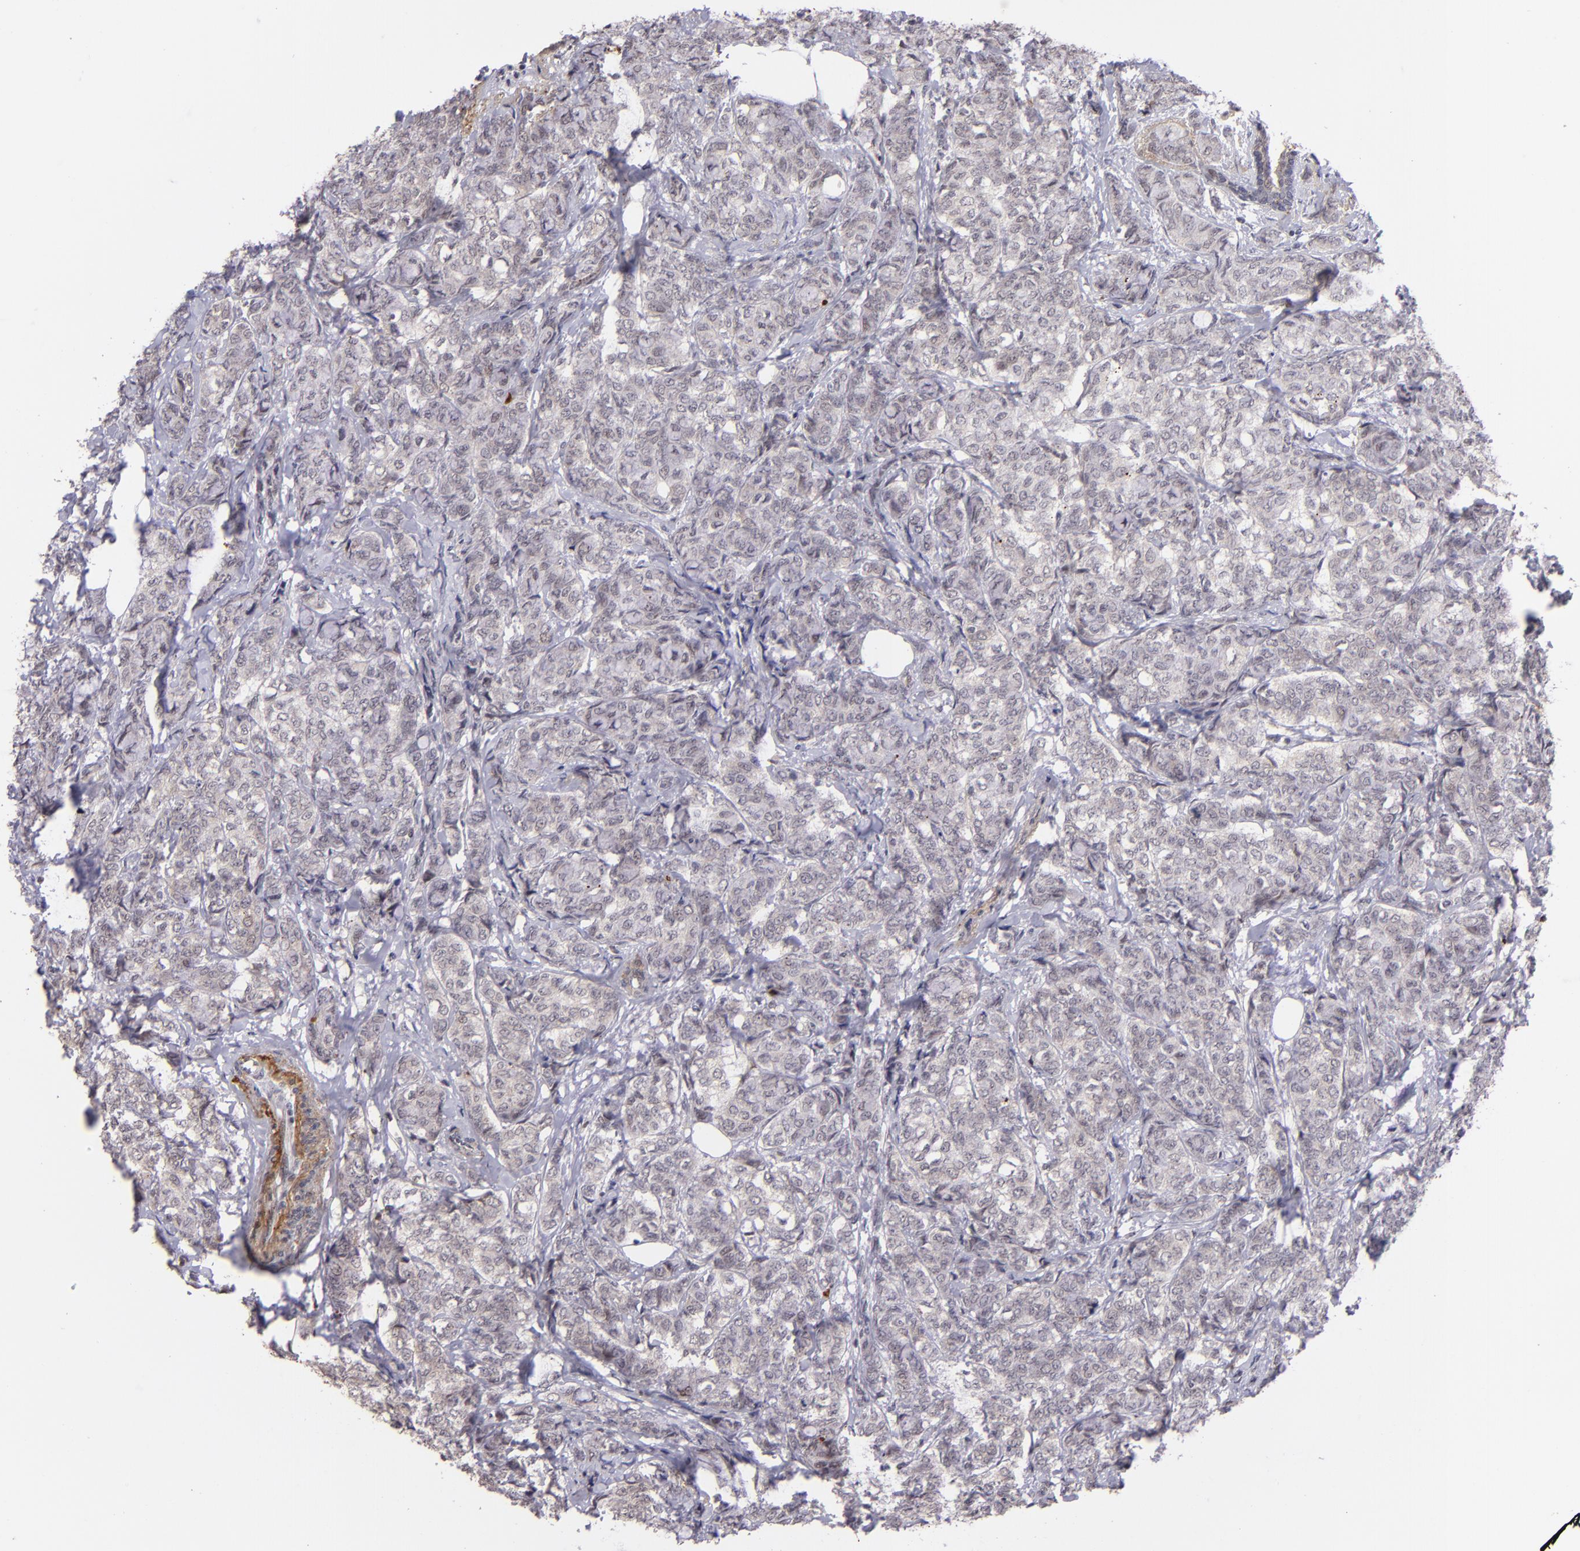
{"staining": {"intensity": "weak", "quantity": ">75%", "location": "cytoplasmic/membranous"}, "tissue": "breast cancer", "cell_type": "Tumor cells", "image_type": "cancer", "snomed": [{"axis": "morphology", "description": "Lobular carcinoma"}, {"axis": "topography", "description": "Breast"}], "caption": "Immunohistochemical staining of human breast cancer exhibits low levels of weak cytoplasmic/membranous protein expression in about >75% of tumor cells.", "gene": "RXRG", "patient": {"sex": "female", "age": 60}}